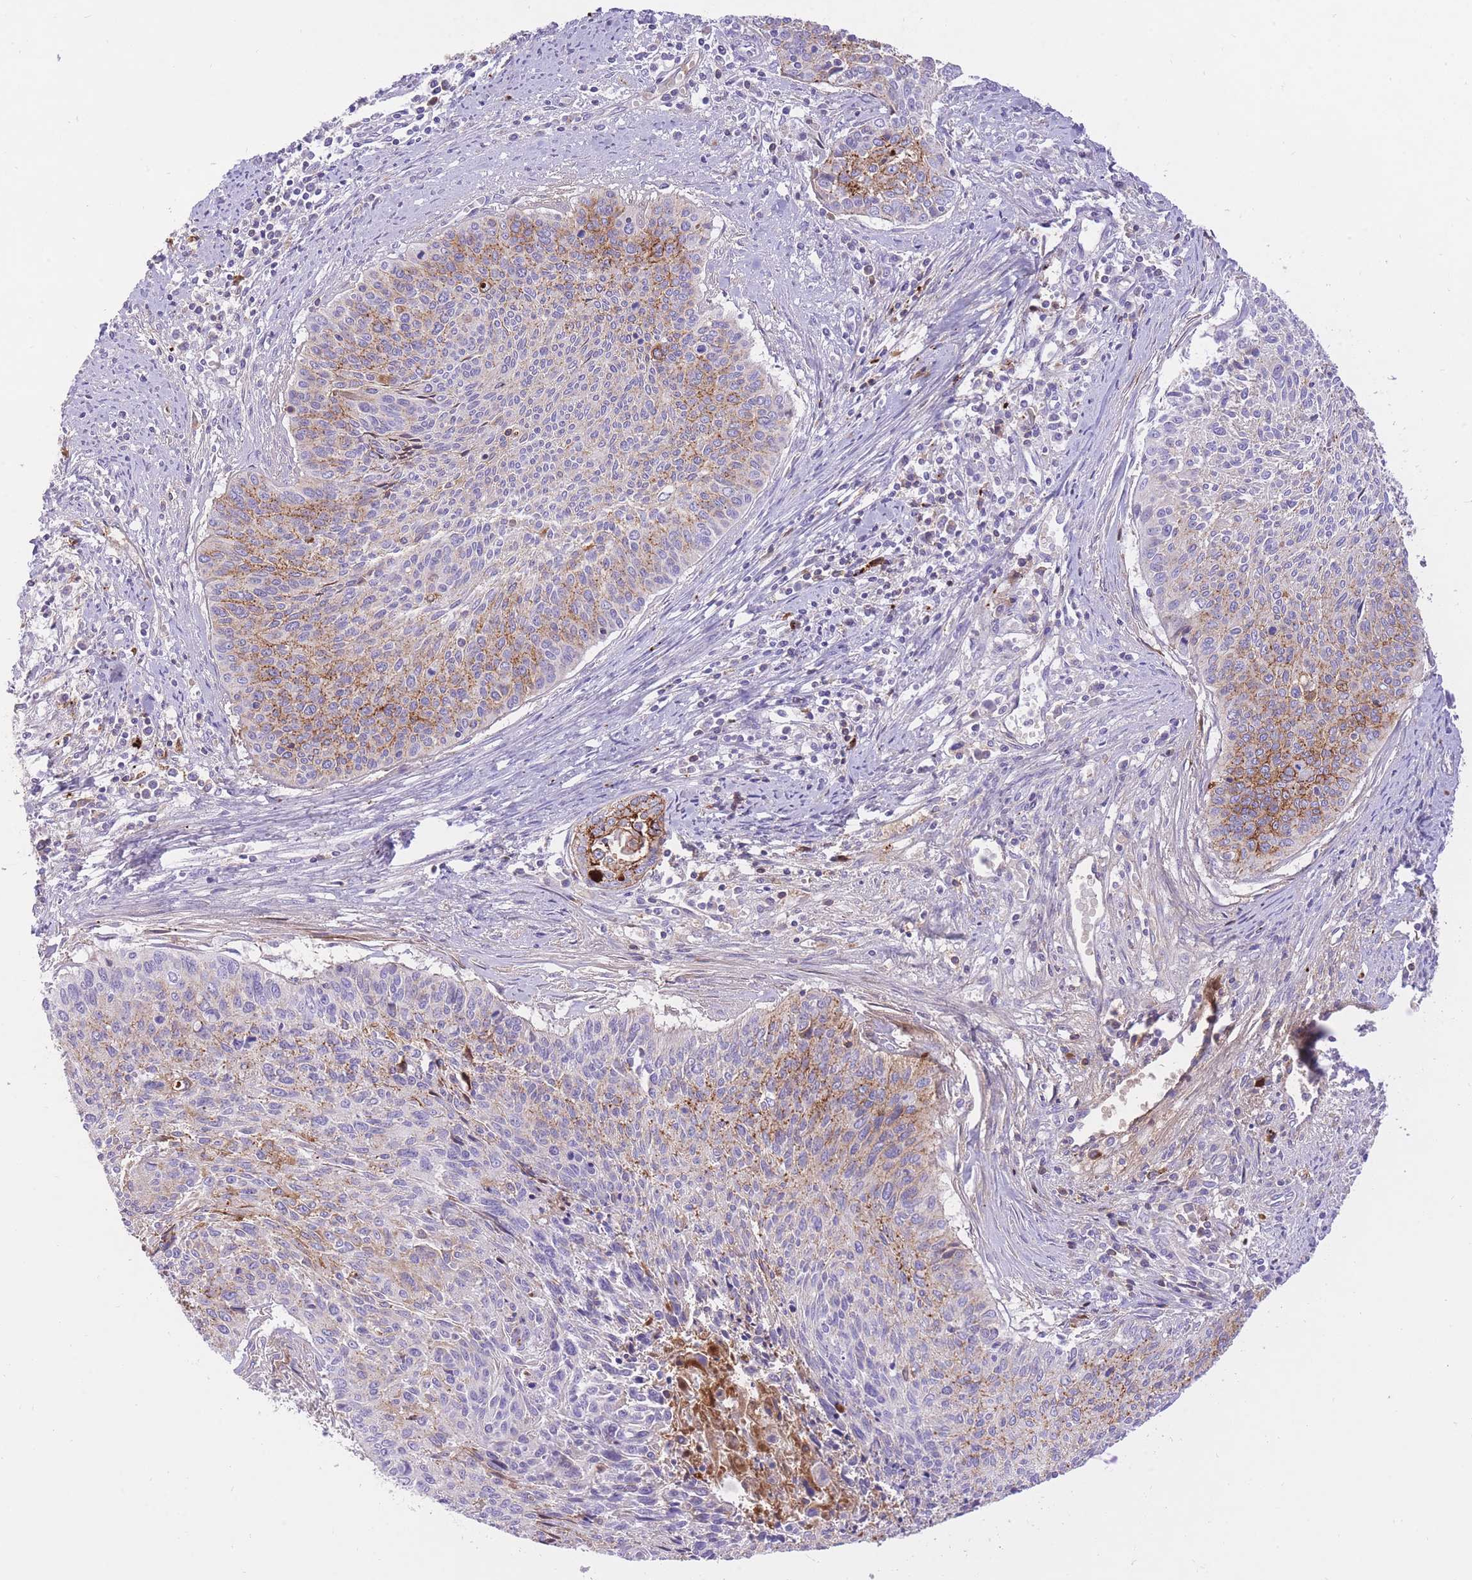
{"staining": {"intensity": "moderate", "quantity": "<25%", "location": "cytoplasmic/membranous"}, "tissue": "cervical cancer", "cell_type": "Tumor cells", "image_type": "cancer", "snomed": [{"axis": "morphology", "description": "Squamous cell carcinoma, NOS"}, {"axis": "topography", "description": "Cervix"}], "caption": "The immunohistochemical stain highlights moderate cytoplasmic/membranous expression in tumor cells of squamous cell carcinoma (cervical) tissue.", "gene": "HRG", "patient": {"sex": "female", "age": 55}}